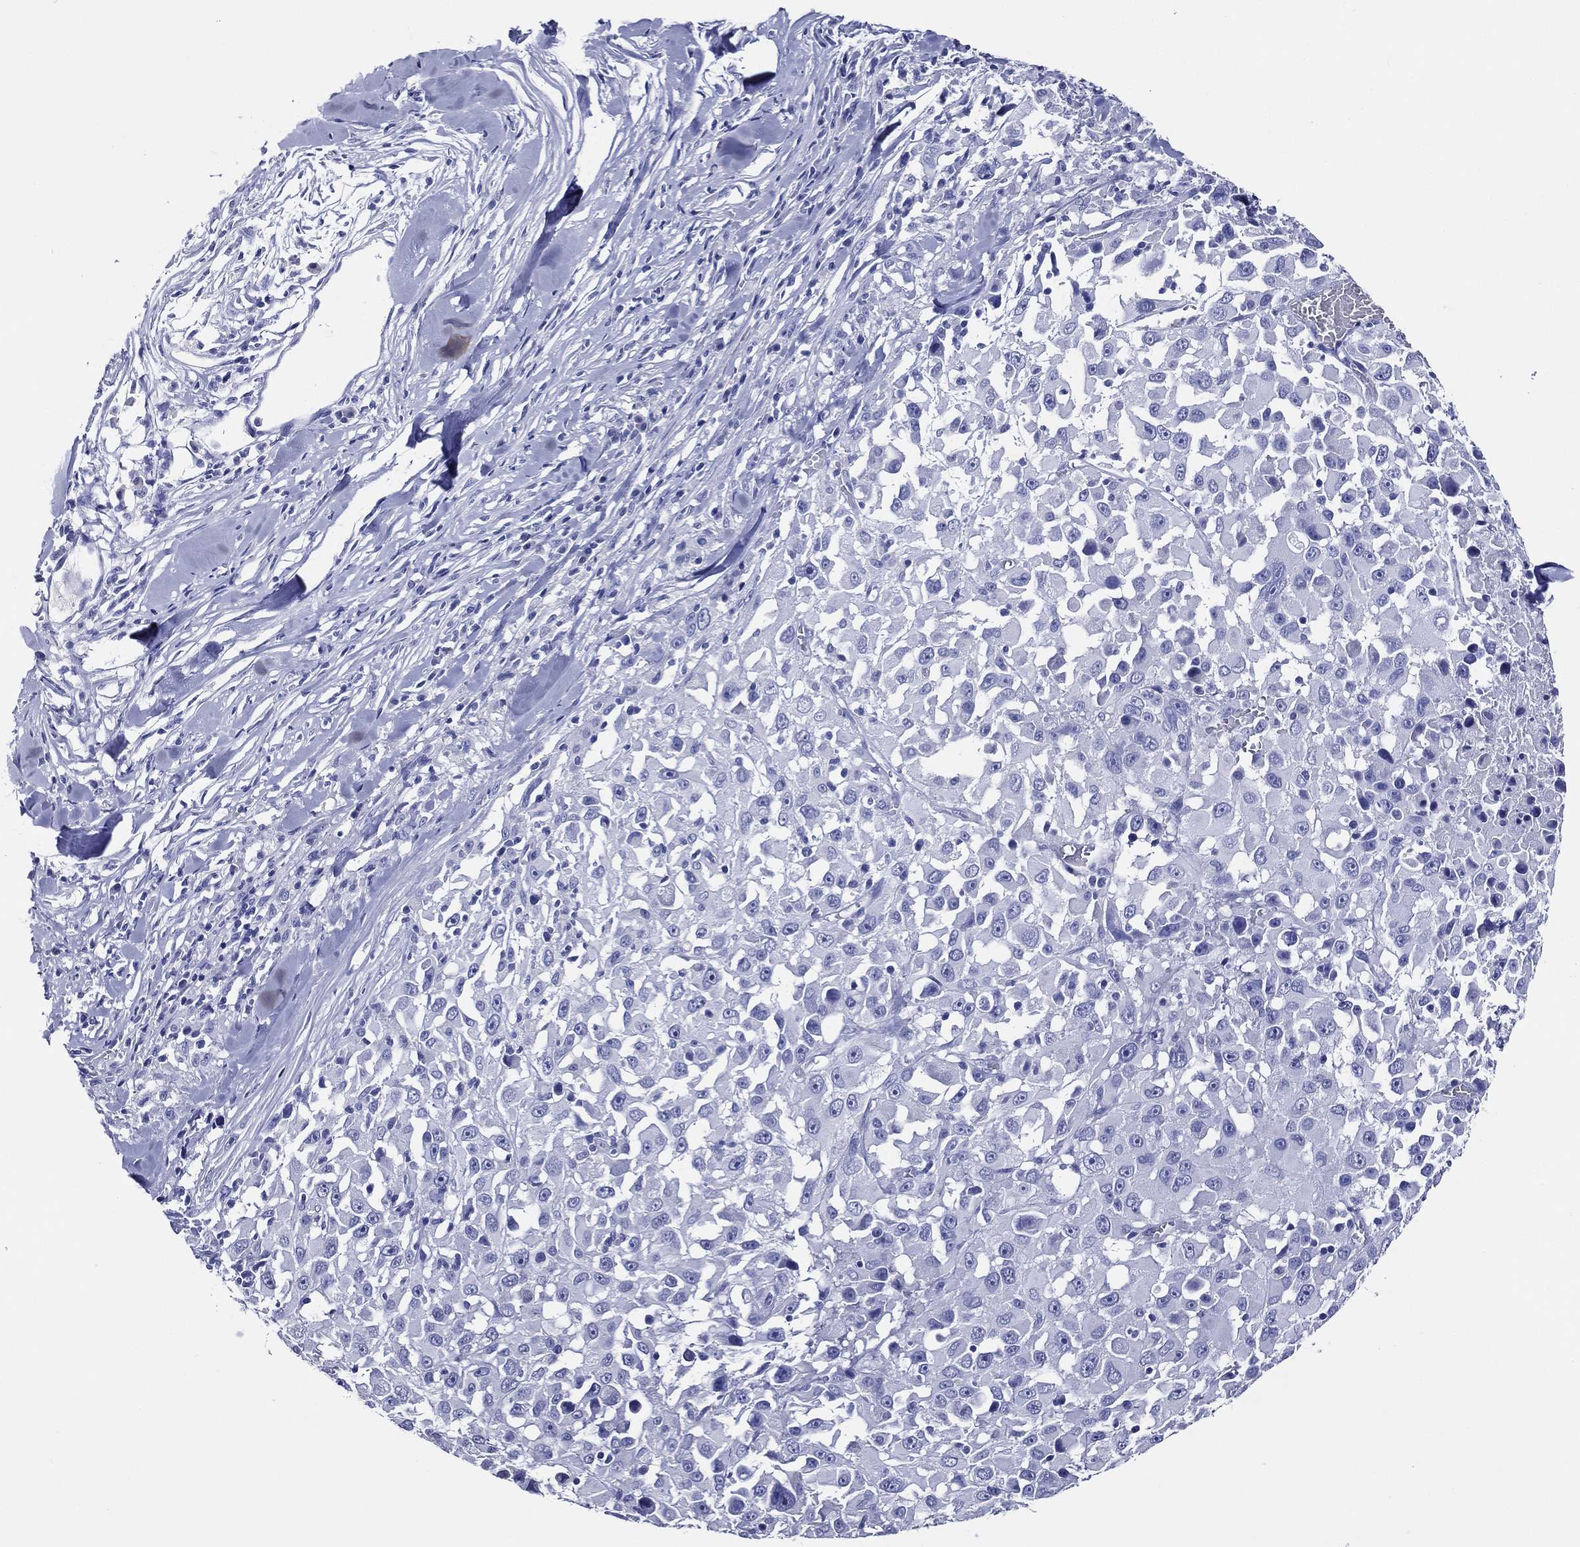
{"staining": {"intensity": "negative", "quantity": "none", "location": "none"}, "tissue": "melanoma", "cell_type": "Tumor cells", "image_type": "cancer", "snomed": [{"axis": "morphology", "description": "Malignant melanoma, Metastatic site"}, {"axis": "topography", "description": "Lymph node"}], "caption": "The micrograph exhibits no significant expression in tumor cells of malignant melanoma (metastatic site).", "gene": "ACE2", "patient": {"sex": "male", "age": 50}}